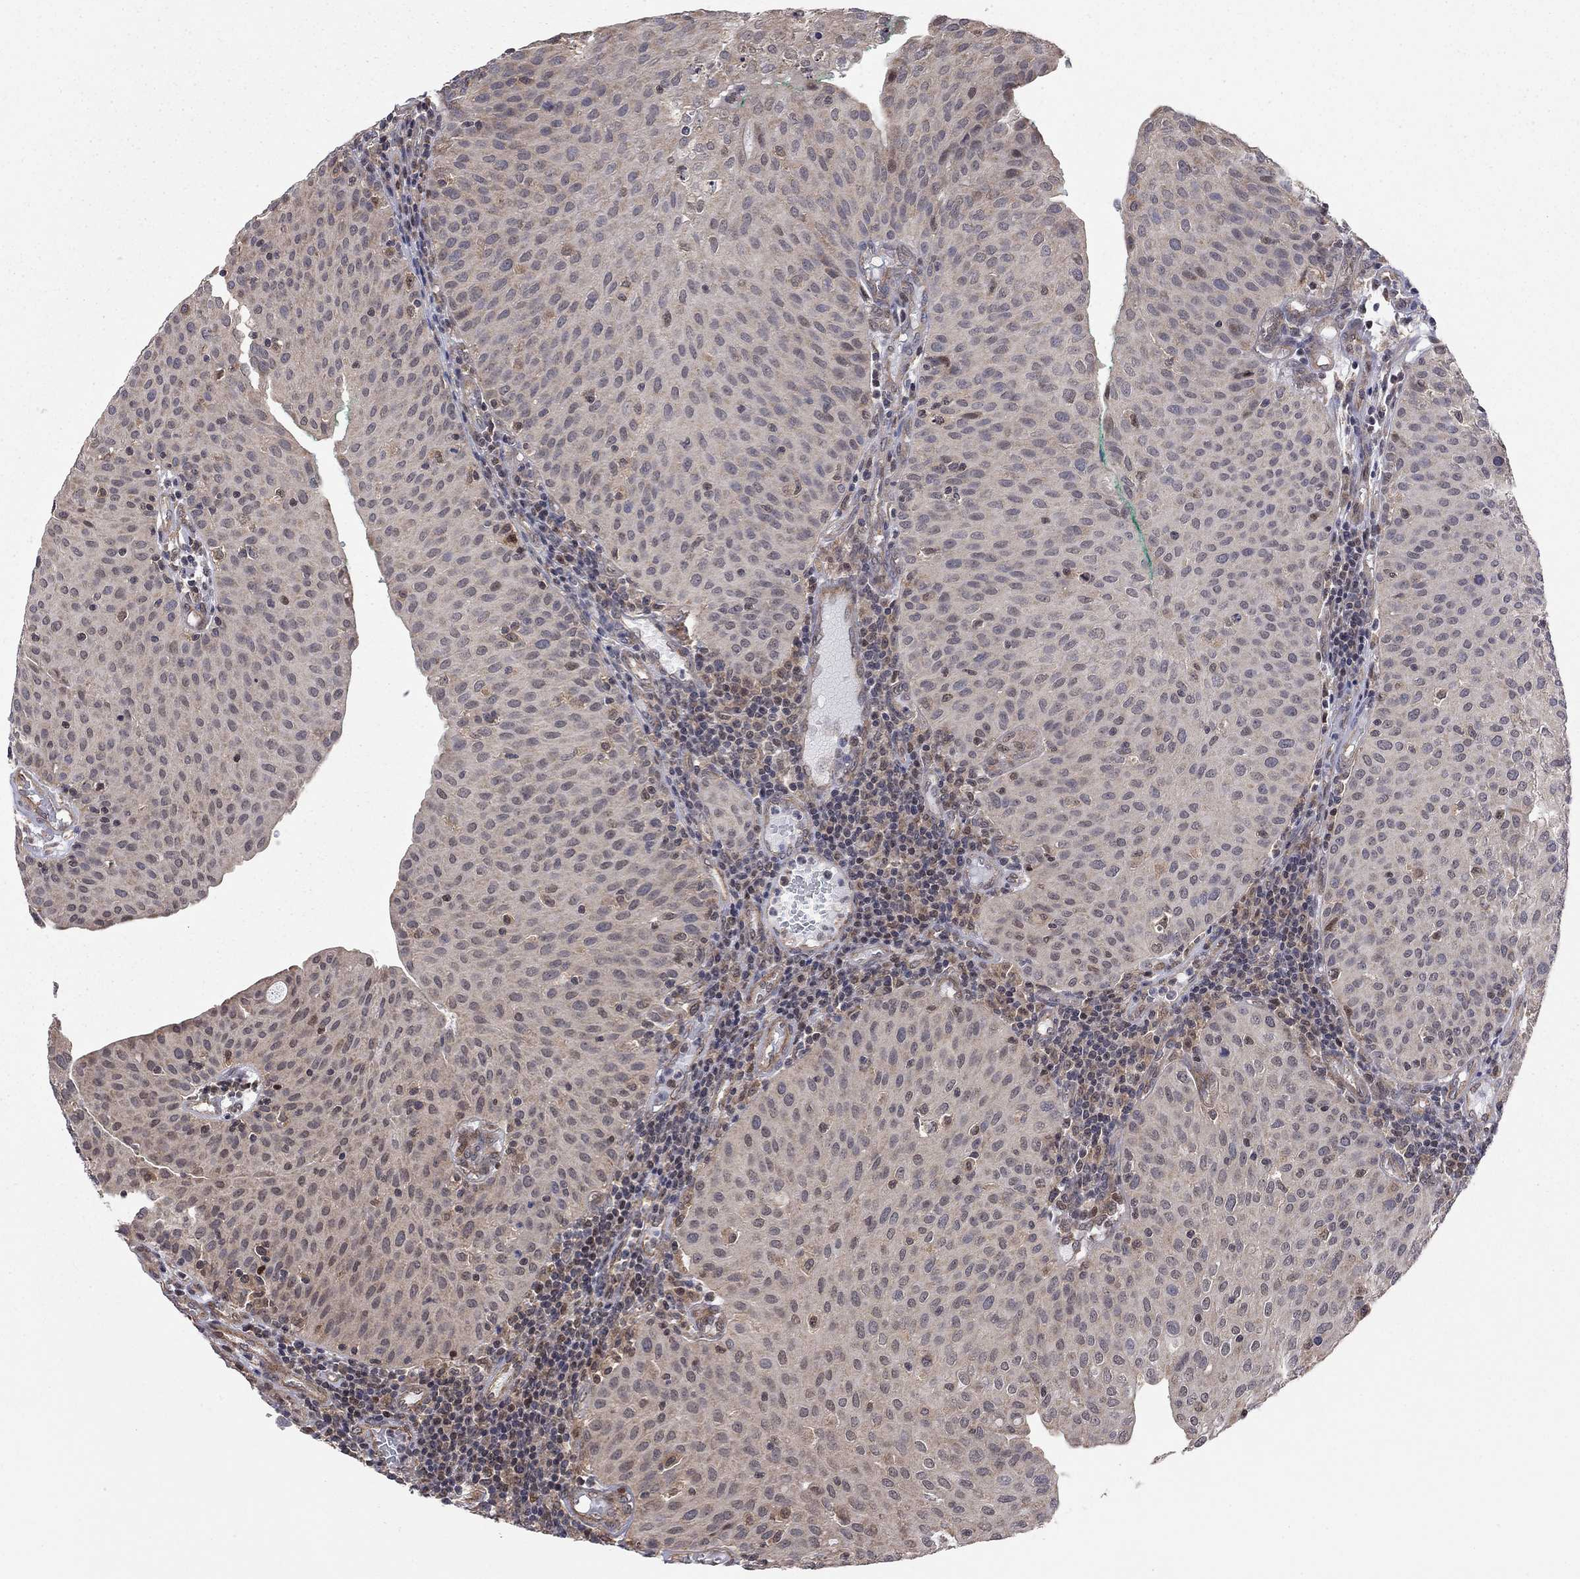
{"staining": {"intensity": "moderate", "quantity": "<25%", "location": "cytoplasmic/membranous"}, "tissue": "urothelial cancer", "cell_type": "Tumor cells", "image_type": "cancer", "snomed": [{"axis": "morphology", "description": "Urothelial carcinoma, Low grade"}, {"axis": "topography", "description": "Urinary bladder"}], "caption": "The micrograph exhibits a brown stain indicating the presence of a protein in the cytoplasmic/membranous of tumor cells in low-grade urothelial carcinoma.", "gene": "TDP1", "patient": {"sex": "male", "age": 54}}